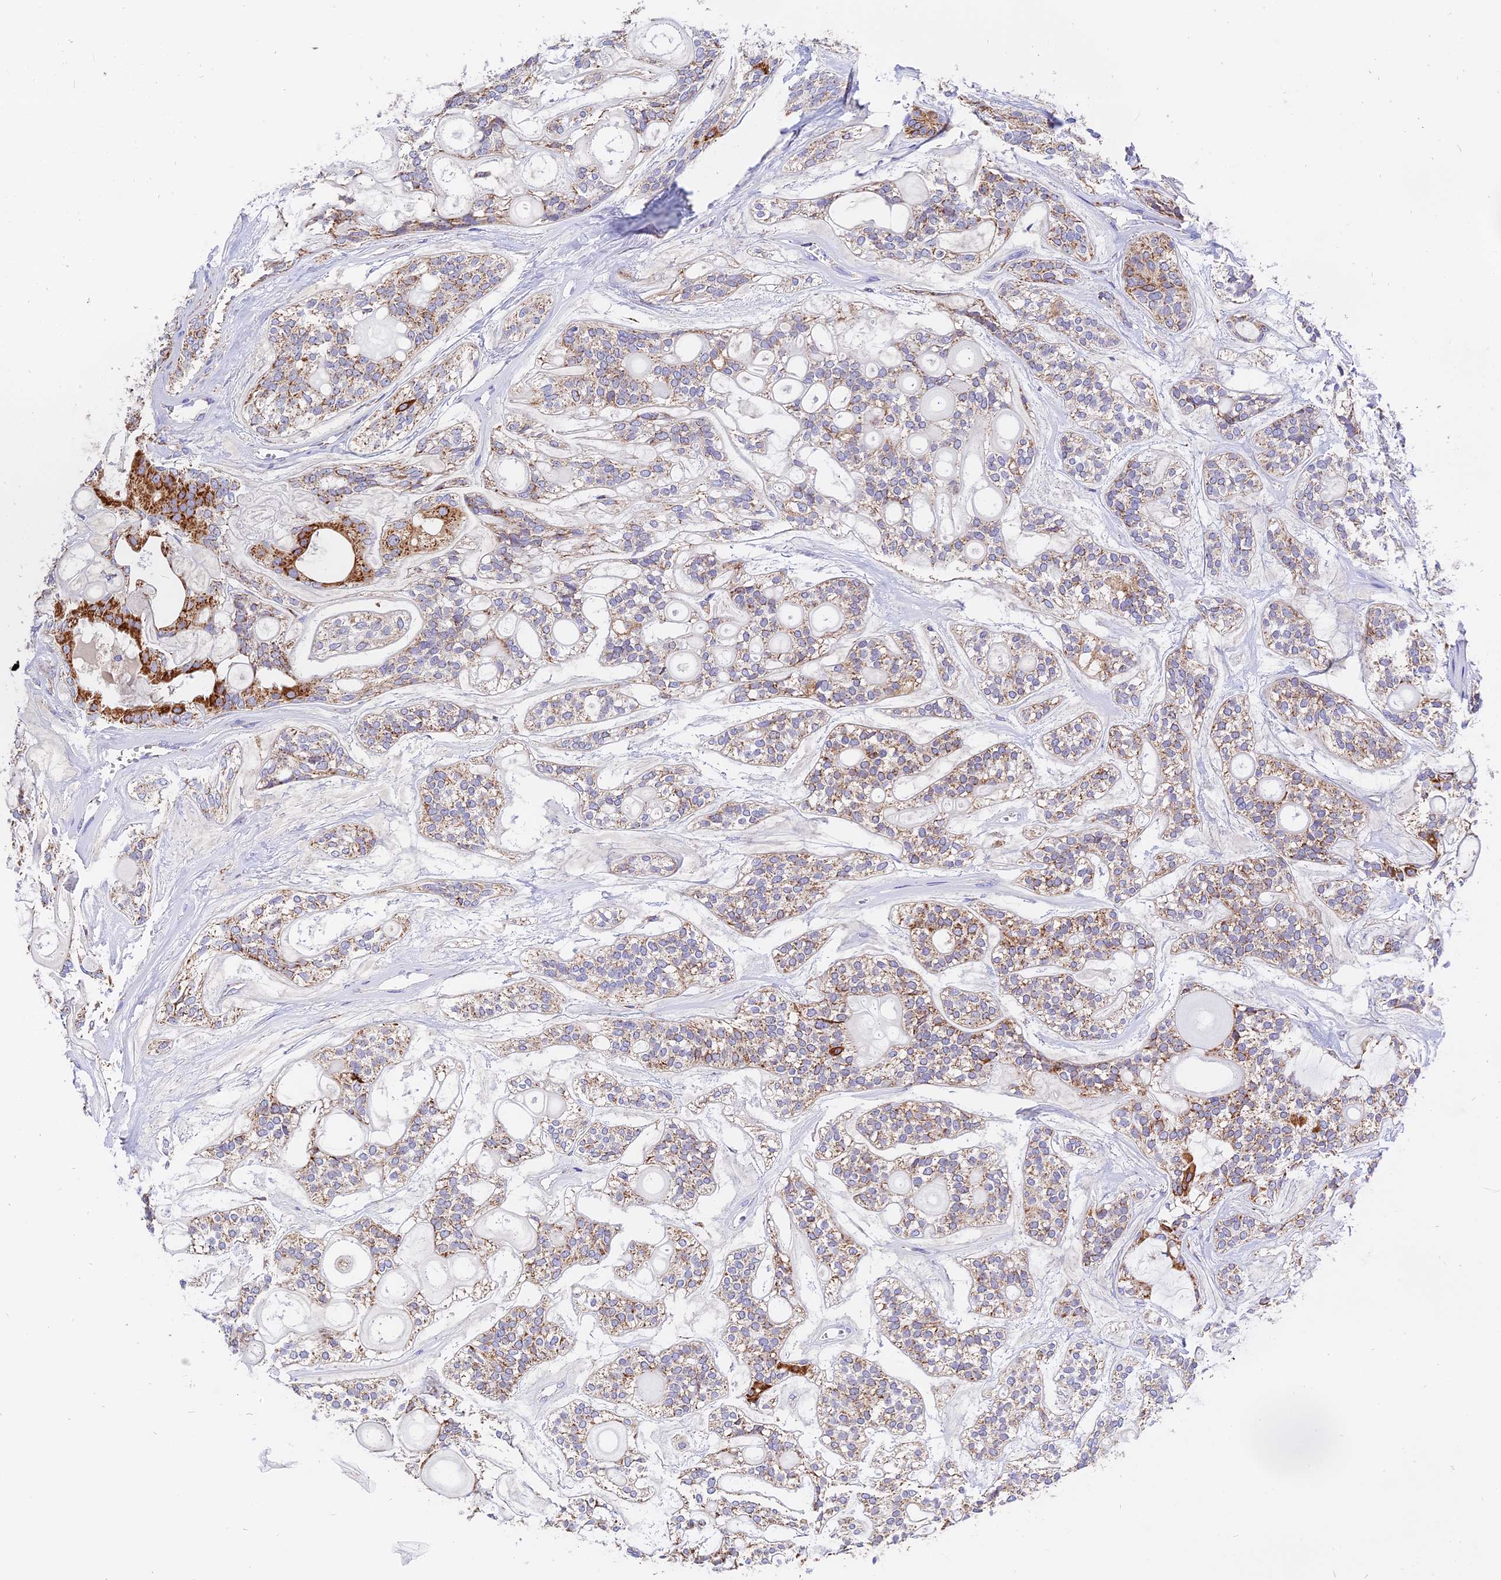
{"staining": {"intensity": "strong", "quantity": ">75%", "location": "cytoplasmic/membranous"}, "tissue": "head and neck cancer", "cell_type": "Tumor cells", "image_type": "cancer", "snomed": [{"axis": "morphology", "description": "Adenocarcinoma, NOS"}, {"axis": "topography", "description": "Head-Neck"}], "caption": "About >75% of tumor cells in human head and neck cancer (adenocarcinoma) display strong cytoplasmic/membranous protein expression as visualized by brown immunohistochemical staining.", "gene": "MRPS34", "patient": {"sex": "male", "age": 66}}